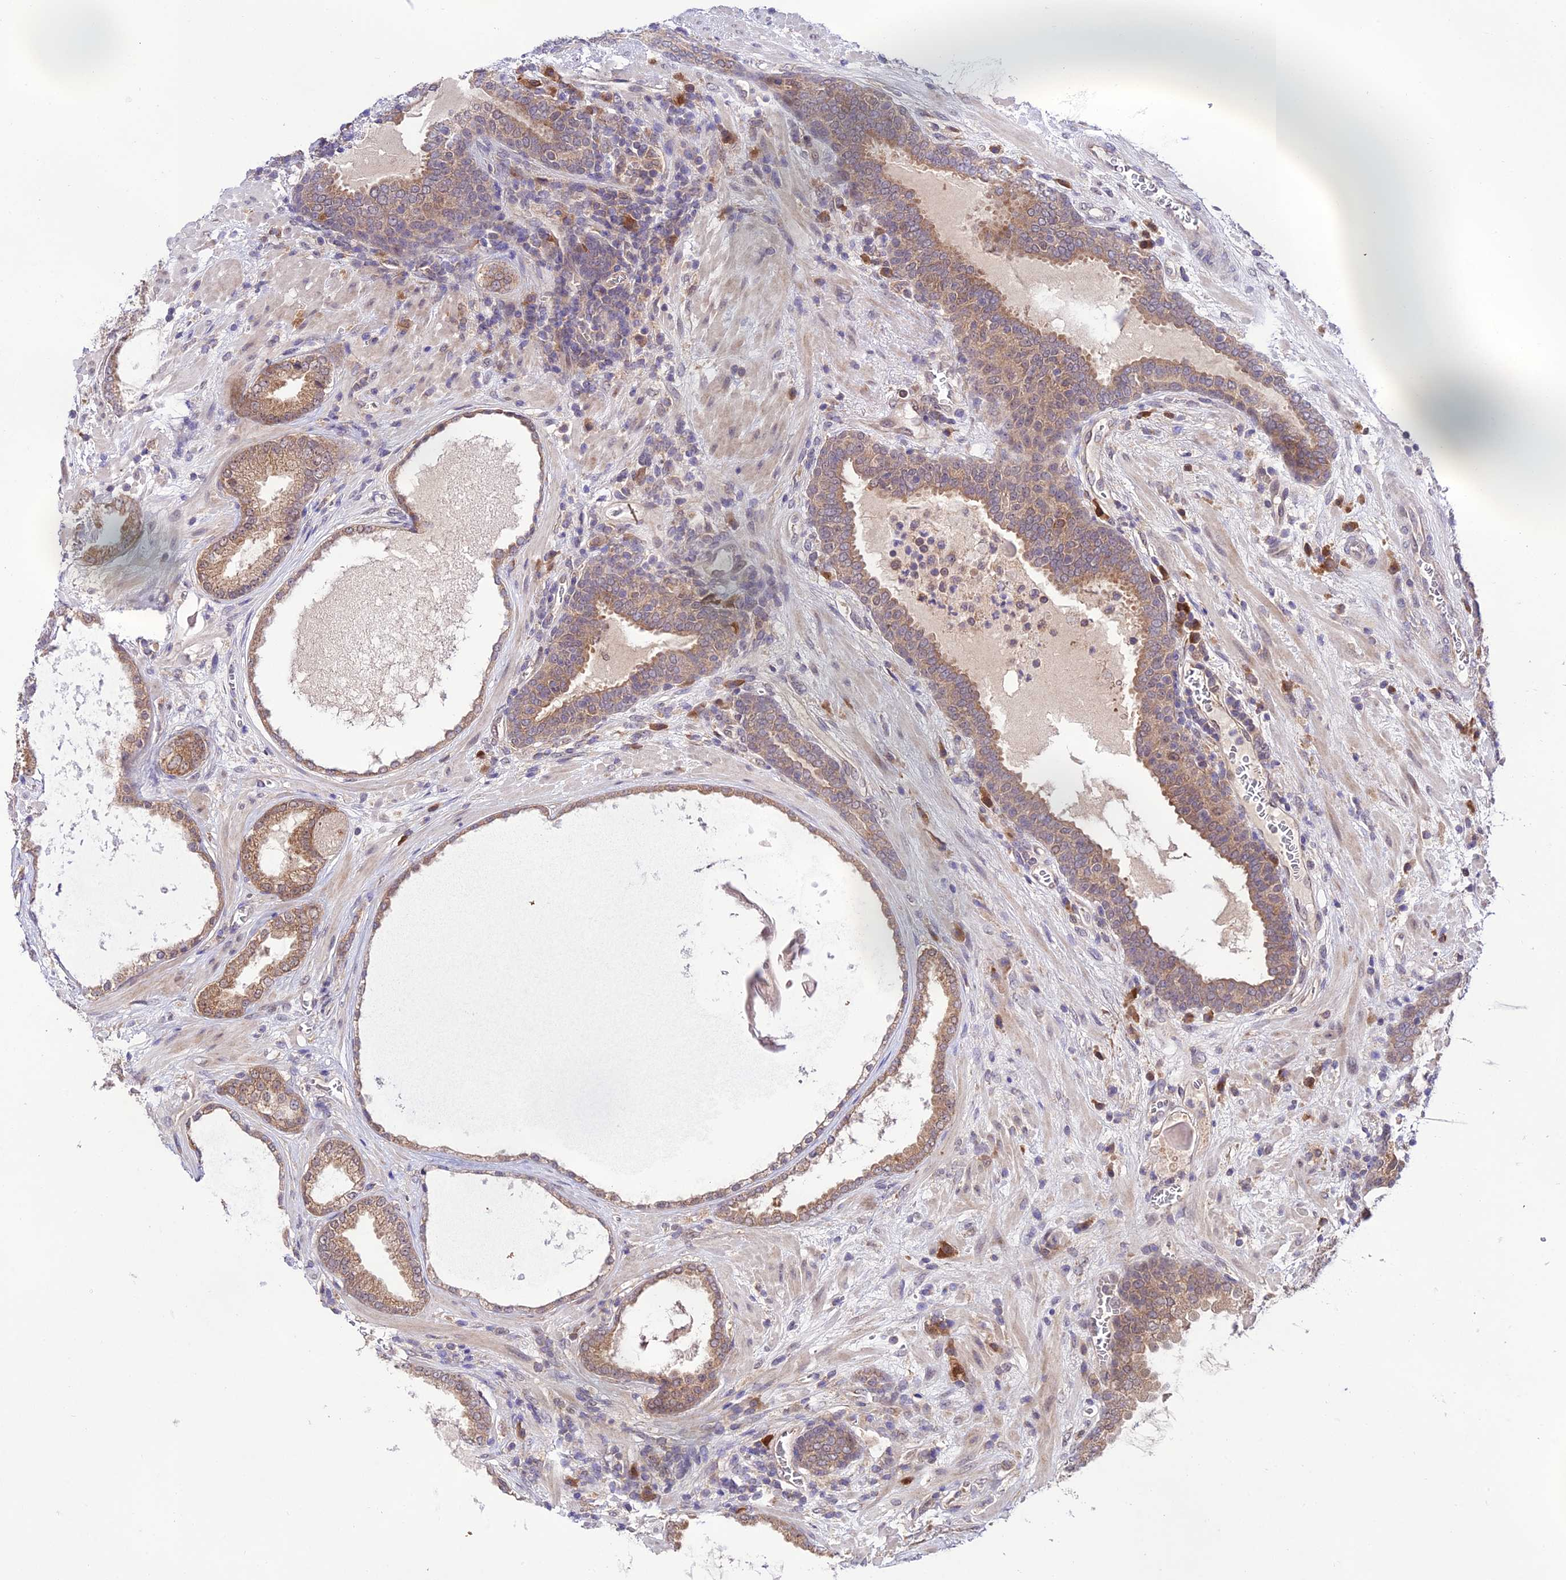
{"staining": {"intensity": "moderate", "quantity": ">75%", "location": "cytoplasmic/membranous"}, "tissue": "prostate cancer", "cell_type": "Tumor cells", "image_type": "cancer", "snomed": [{"axis": "morphology", "description": "Adenocarcinoma, Low grade"}, {"axis": "topography", "description": "Prostate"}], "caption": "Prostate cancer (adenocarcinoma (low-grade)) stained with a brown dye reveals moderate cytoplasmic/membranous positive positivity in about >75% of tumor cells.", "gene": "TRIM40", "patient": {"sex": "male", "age": 57}}